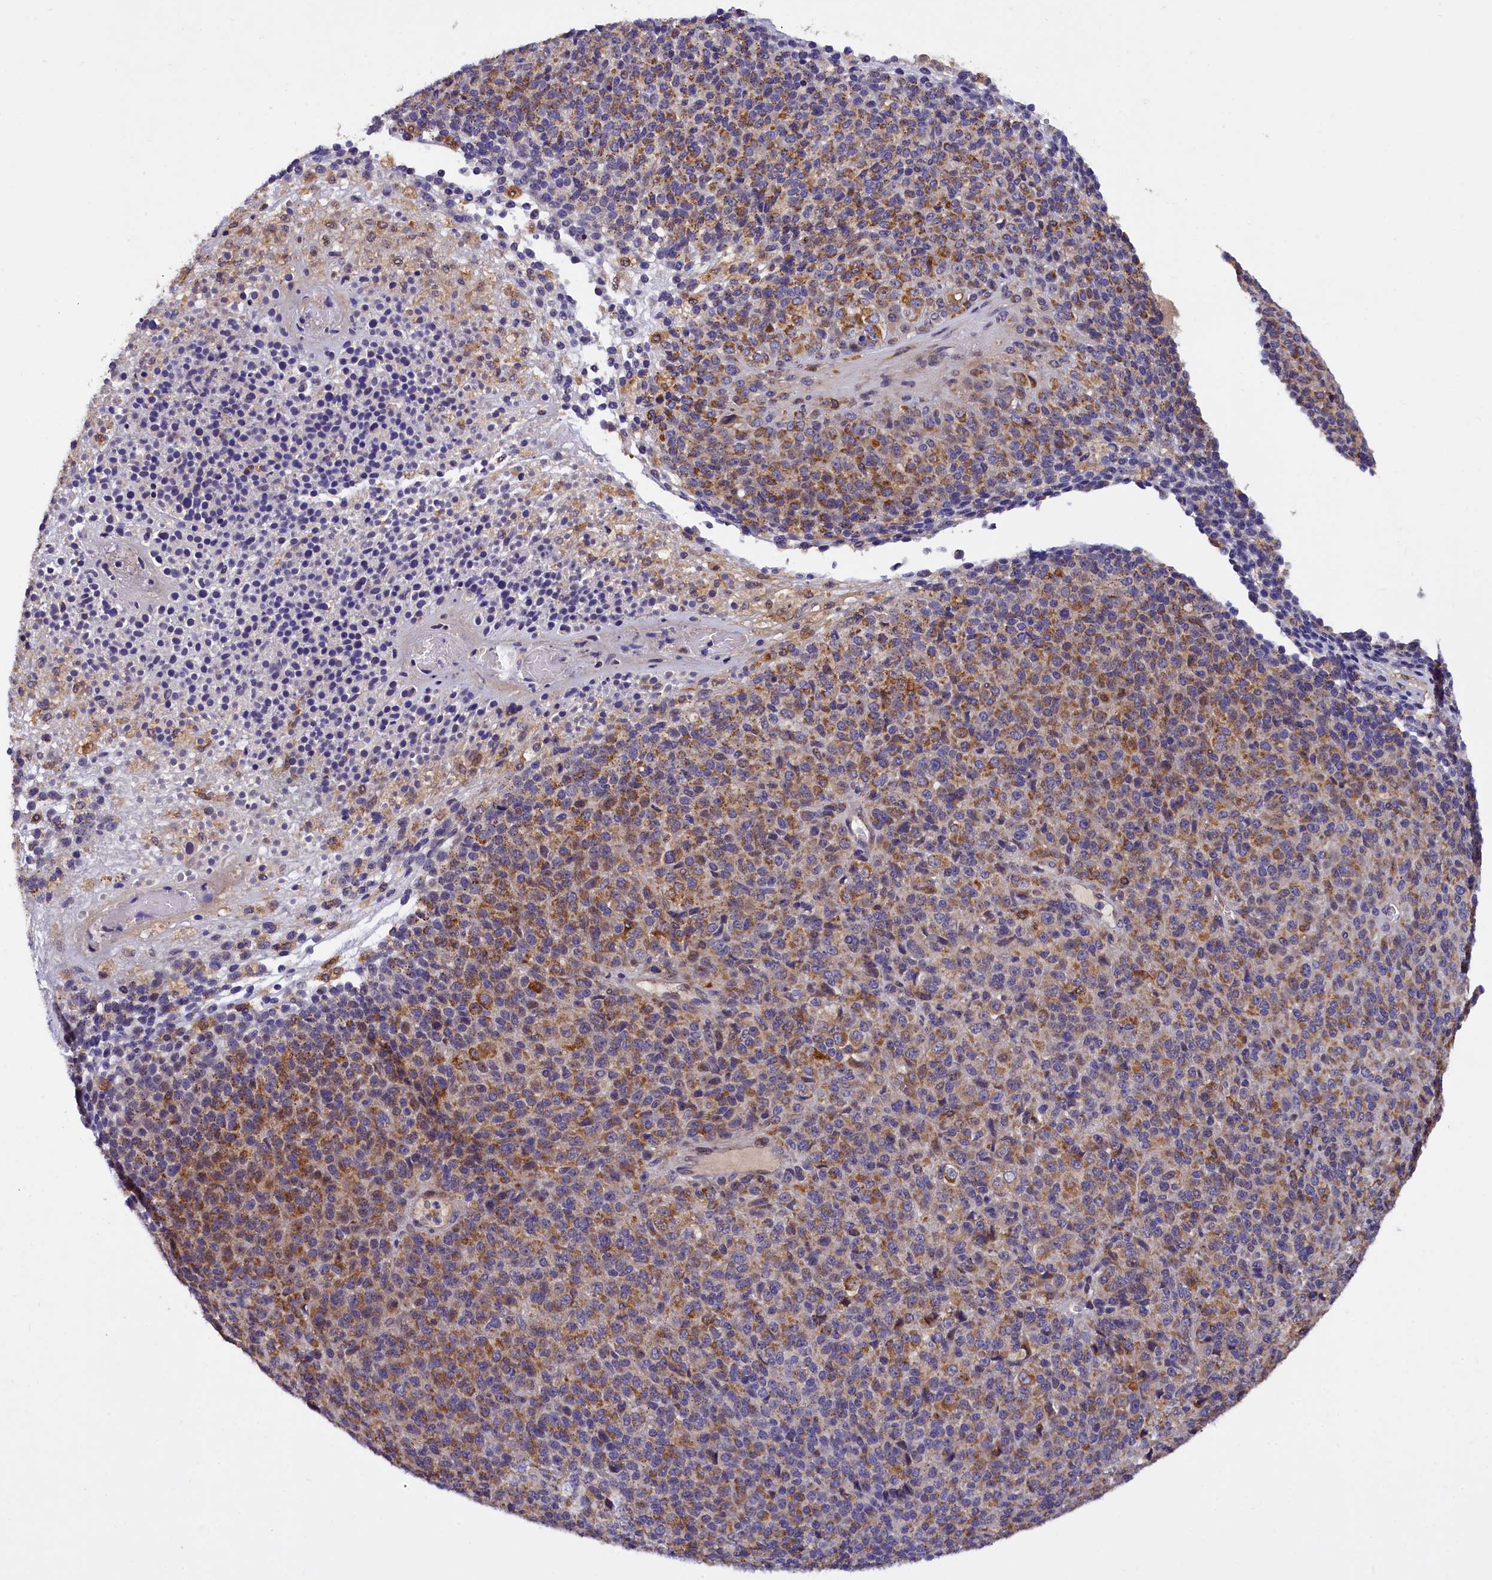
{"staining": {"intensity": "moderate", "quantity": ">75%", "location": "cytoplasmic/membranous"}, "tissue": "melanoma", "cell_type": "Tumor cells", "image_type": "cancer", "snomed": [{"axis": "morphology", "description": "Malignant melanoma, Metastatic site"}, {"axis": "topography", "description": "Brain"}], "caption": "Malignant melanoma (metastatic site) stained with a brown dye exhibits moderate cytoplasmic/membranous positive positivity in about >75% of tumor cells.", "gene": "NAIP", "patient": {"sex": "female", "age": 56}}